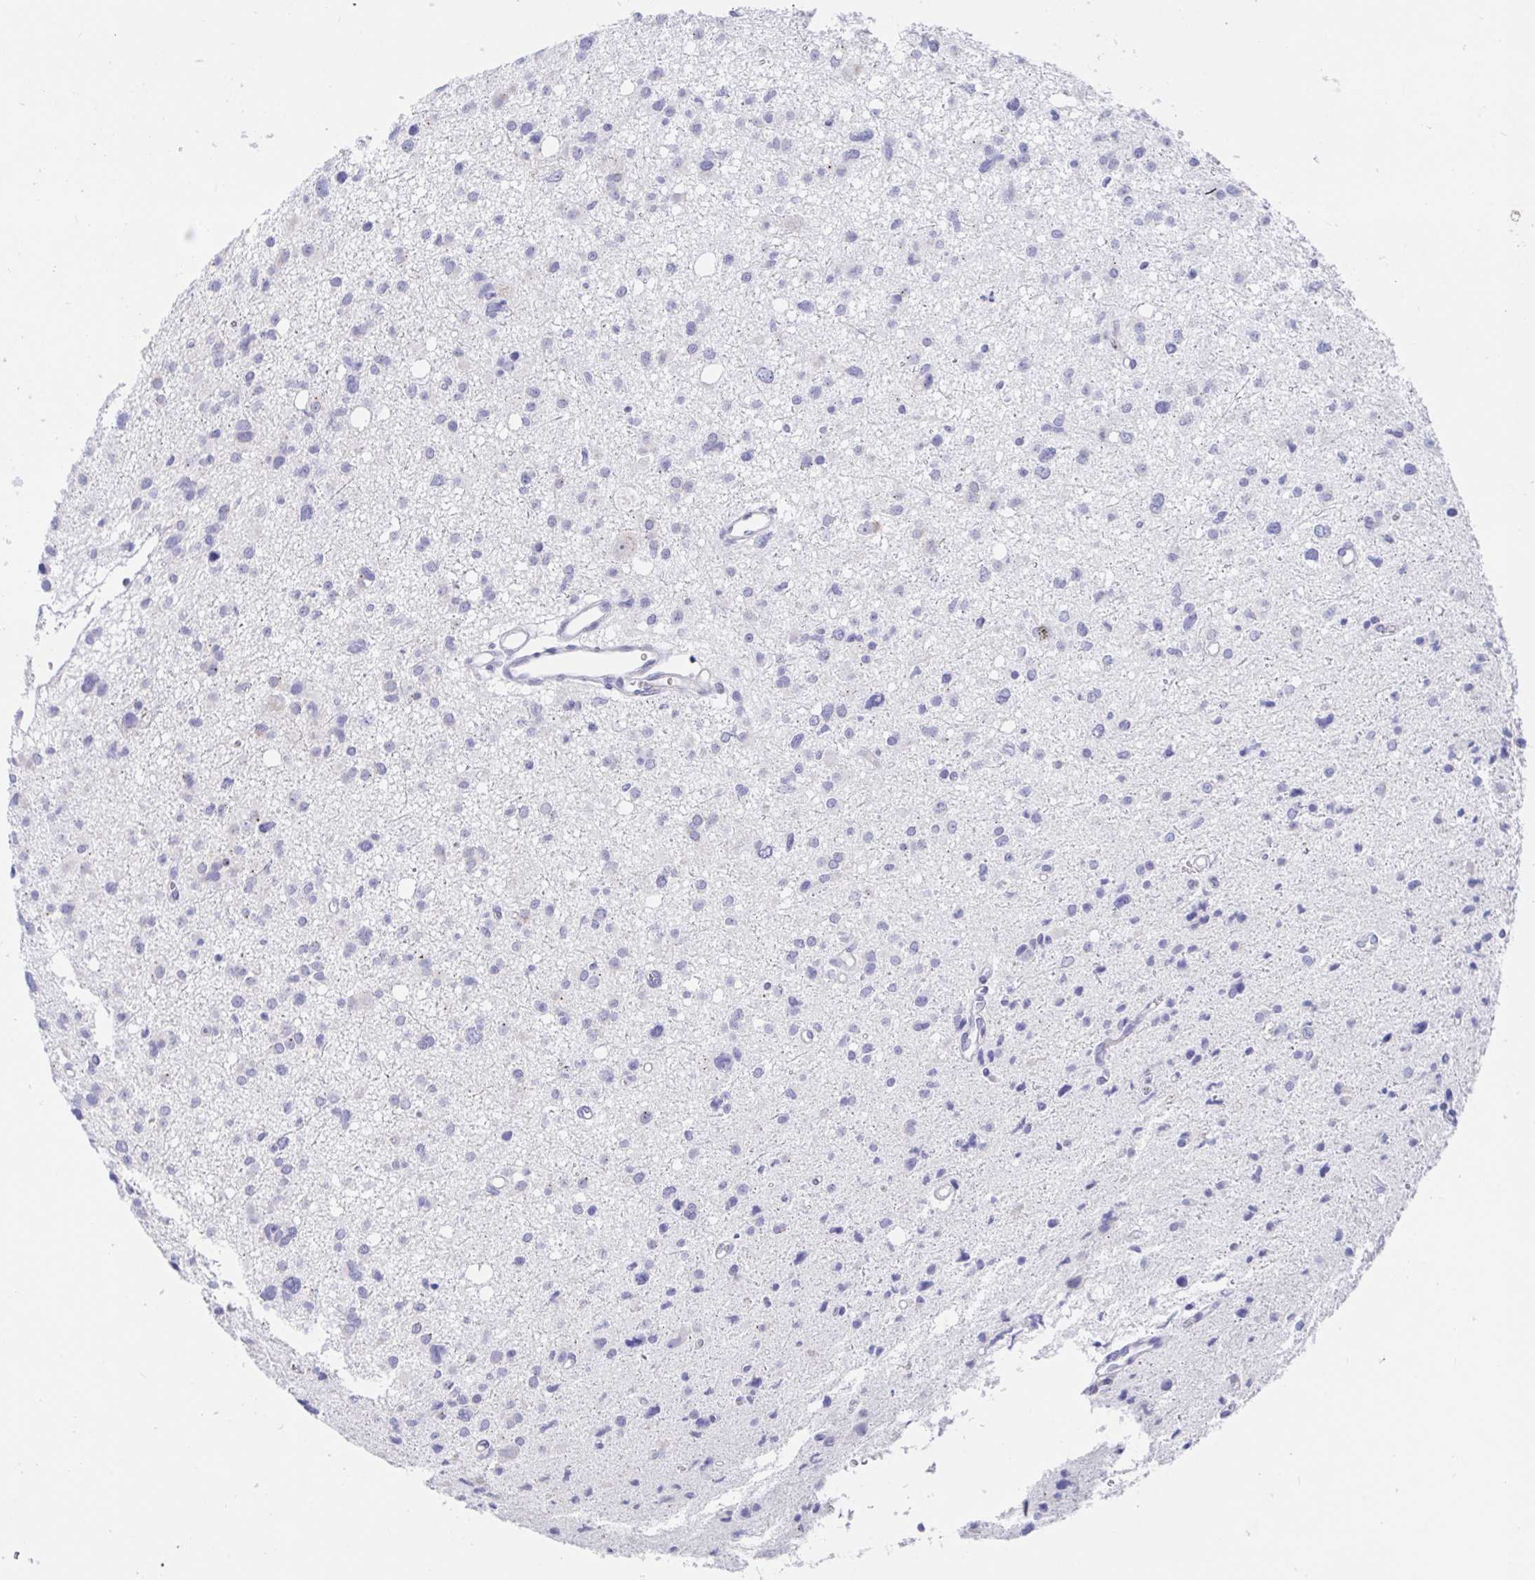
{"staining": {"intensity": "negative", "quantity": "none", "location": "none"}, "tissue": "glioma", "cell_type": "Tumor cells", "image_type": "cancer", "snomed": [{"axis": "morphology", "description": "Glioma, malignant, High grade"}, {"axis": "topography", "description": "Brain"}], "caption": "Immunohistochemical staining of human malignant high-grade glioma reveals no significant staining in tumor cells.", "gene": "SIAH3", "patient": {"sex": "male", "age": 23}}